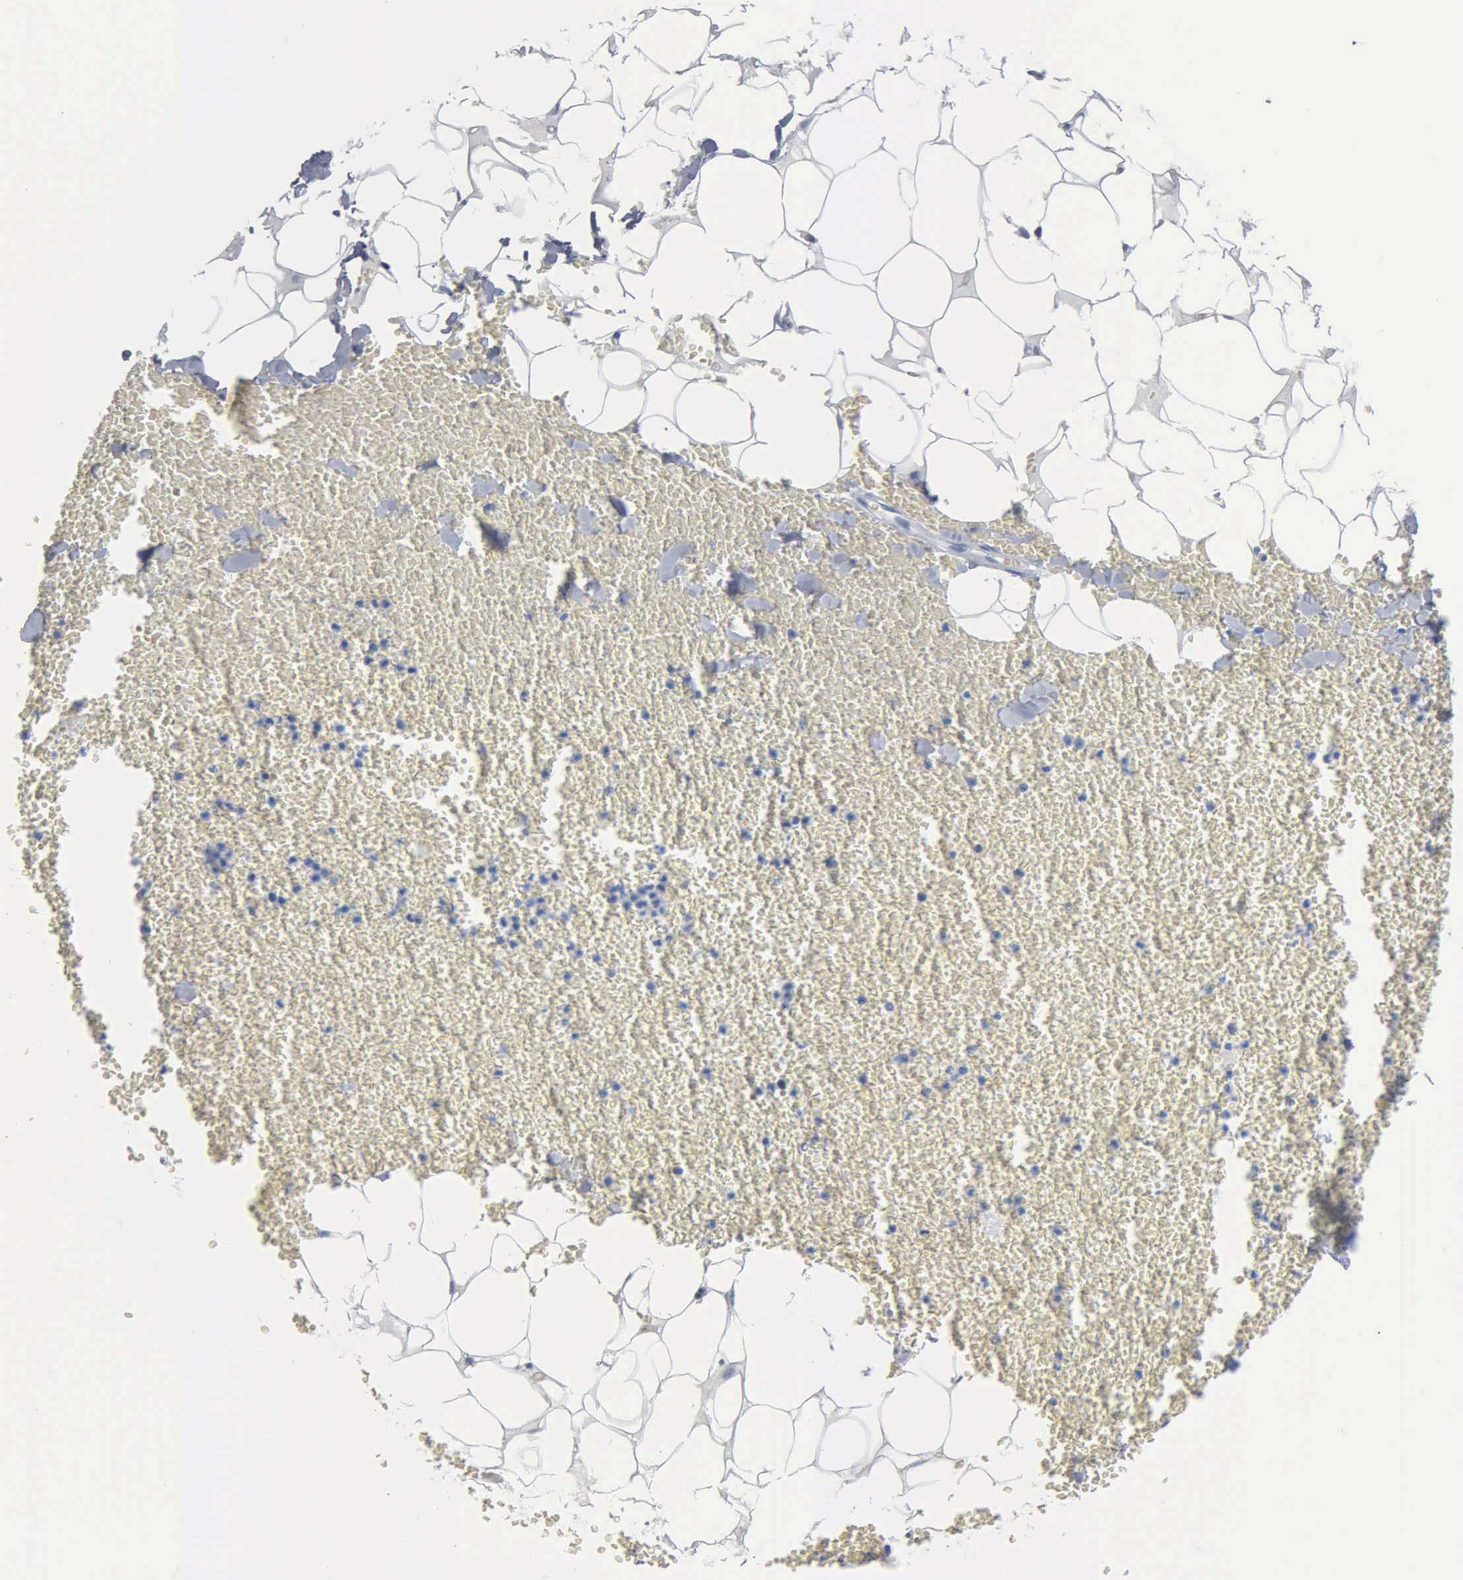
{"staining": {"intensity": "negative", "quantity": "none", "location": "none"}, "tissue": "adipose tissue", "cell_type": "Adipocytes", "image_type": "normal", "snomed": [{"axis": "morphology", "description": "Normal tissue, NOS"}, {"axis": "morphology", "description": "Inflammation, NOS"}, {"axis": "topography", "description": "Lymph node"}, {"axis": "topography", "description": "Peripheral nerve tissue"}], "caption": "The micrograph reveals no significant staining in adipocytes of adipose tissue. (IHC, brightfield microscopy, high magnification).", "gene": "DMD", "patient": {"sex": "male", "age": 52}}